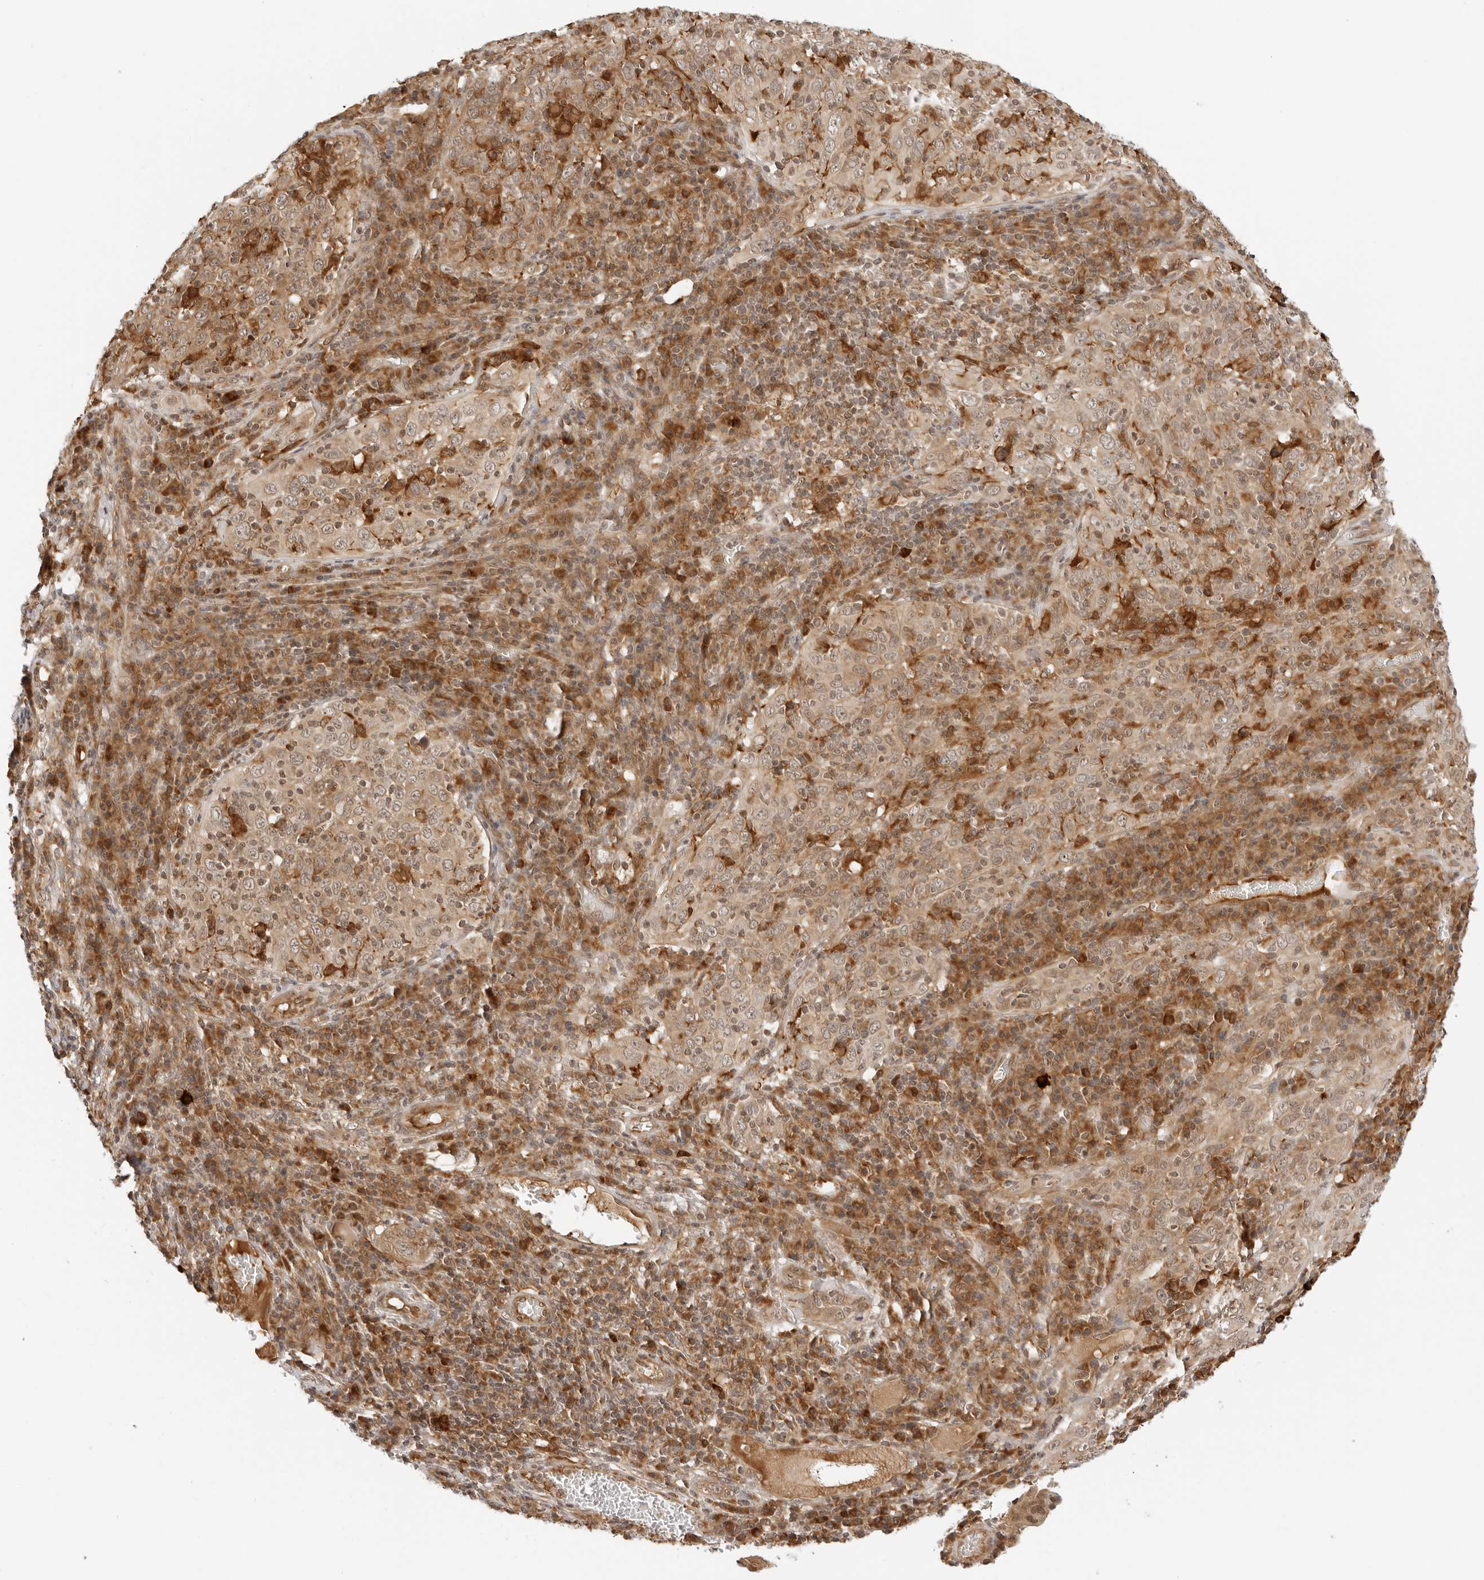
{"staining": {"intensity": "moderate", "quantity": ">75%", "location": "cytoplasmic/membranous"}, "tissue": "cervical cancer", "cell_type": "Tumor cells", "image_type": "cancer", "snomed": [{"axis": "morphology", "description": "Squamous cell carcinoma, NOS"}, {"axis": "topography", "description": "Cervix"}], "caption": "Cervical squamous cell carcinoma stained with DAB IHC shows medium levels of moderate cytoplasmic/membranous staining in approximately >75% of tumor cells. (Brightfield microscopy of DAB IHC at high magnification).", "gene": "RC3H1", "patient": {"sex": "female", "age": 46}}